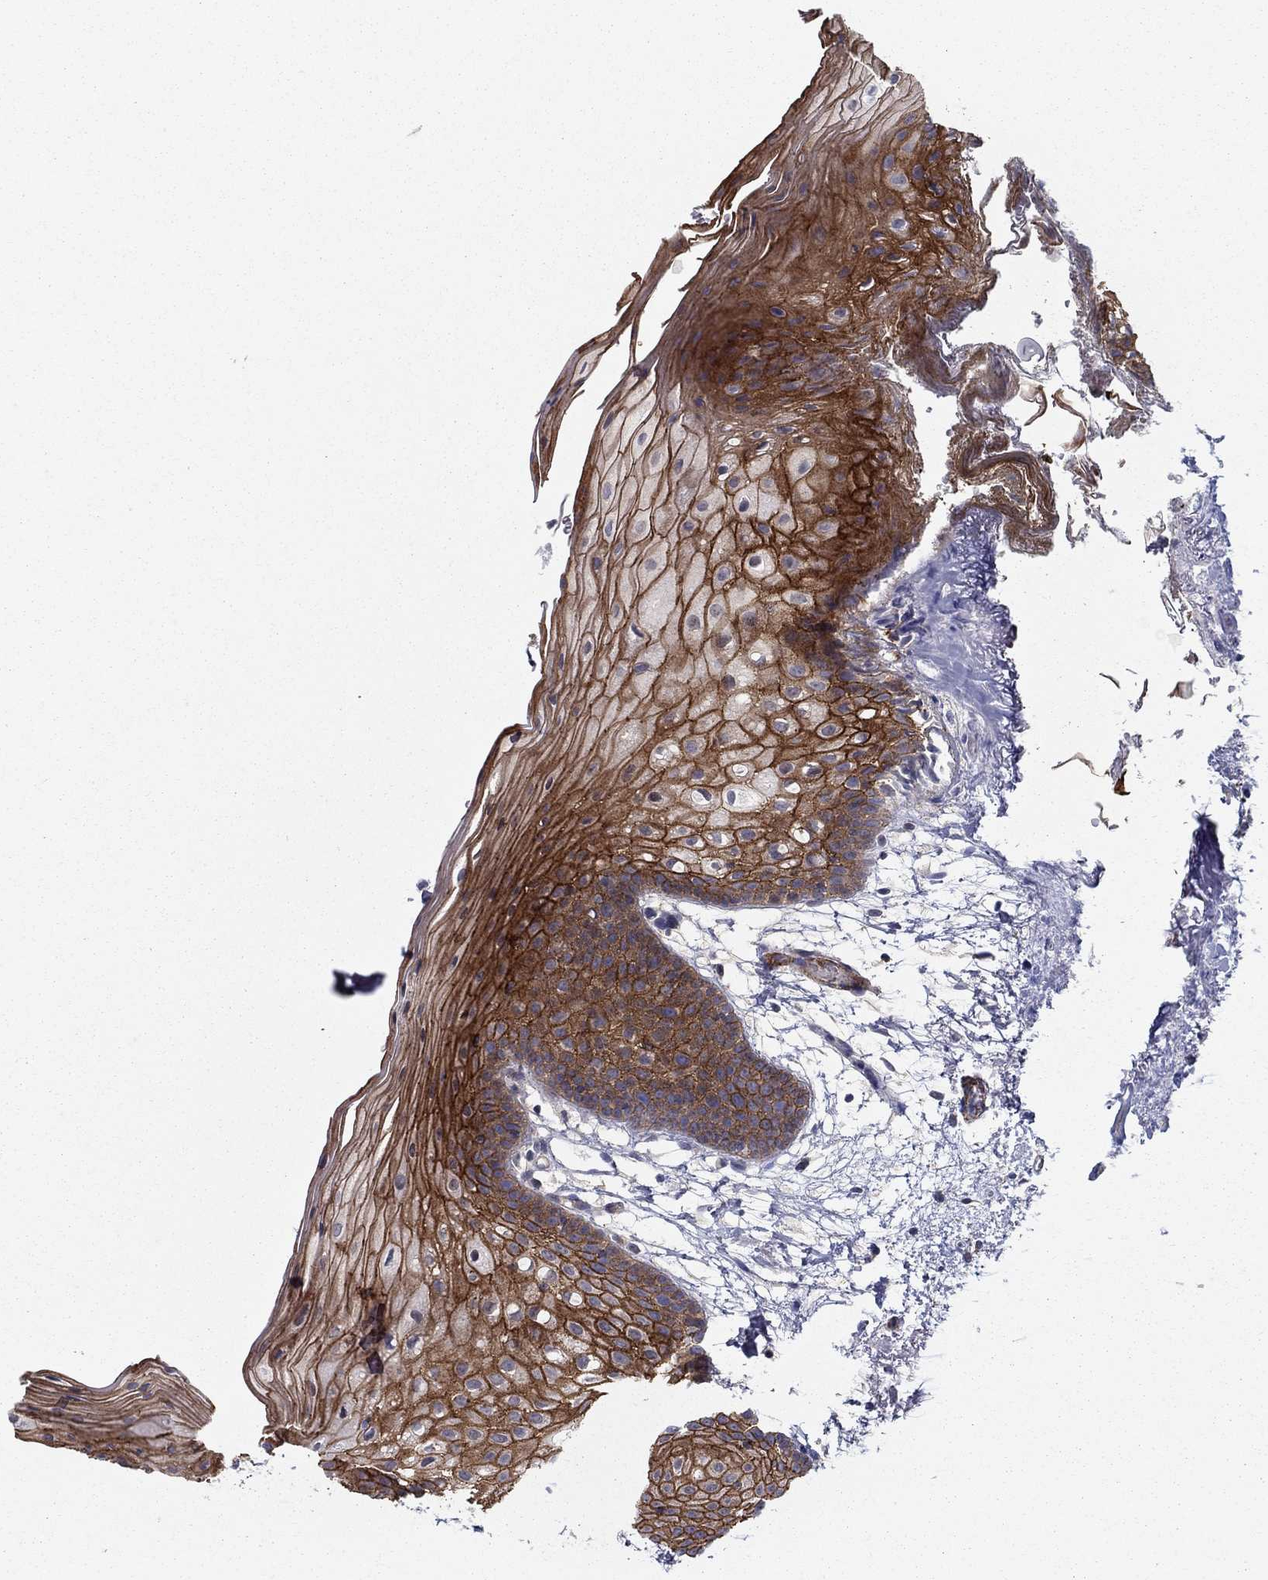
{"staining": {"intensity": "strong", "quantity": ">75%", "location": "cytoplasmic/membranous"}, "tissue": "oral mucosa", "cell_type": "Squamous epithelial cells", "image_type": "normal", "snomed": [{"axis": "morphology", "description": "Normal tissue, NOS"}, {"axis": "topography", "description": "Oral tissue"}, {"axis": "topography", "description": "Tounge, NOS"}], "caption": "Protein staining of benign oral mucosa displays strong cytoplasmic/membranous expression in about >75% of squamous epithelial cells. The protein is shown in brown color, while the nuclei are stained blue.", "gene": "KRBA1", "patient": {"sex": "female", "age": 83}}